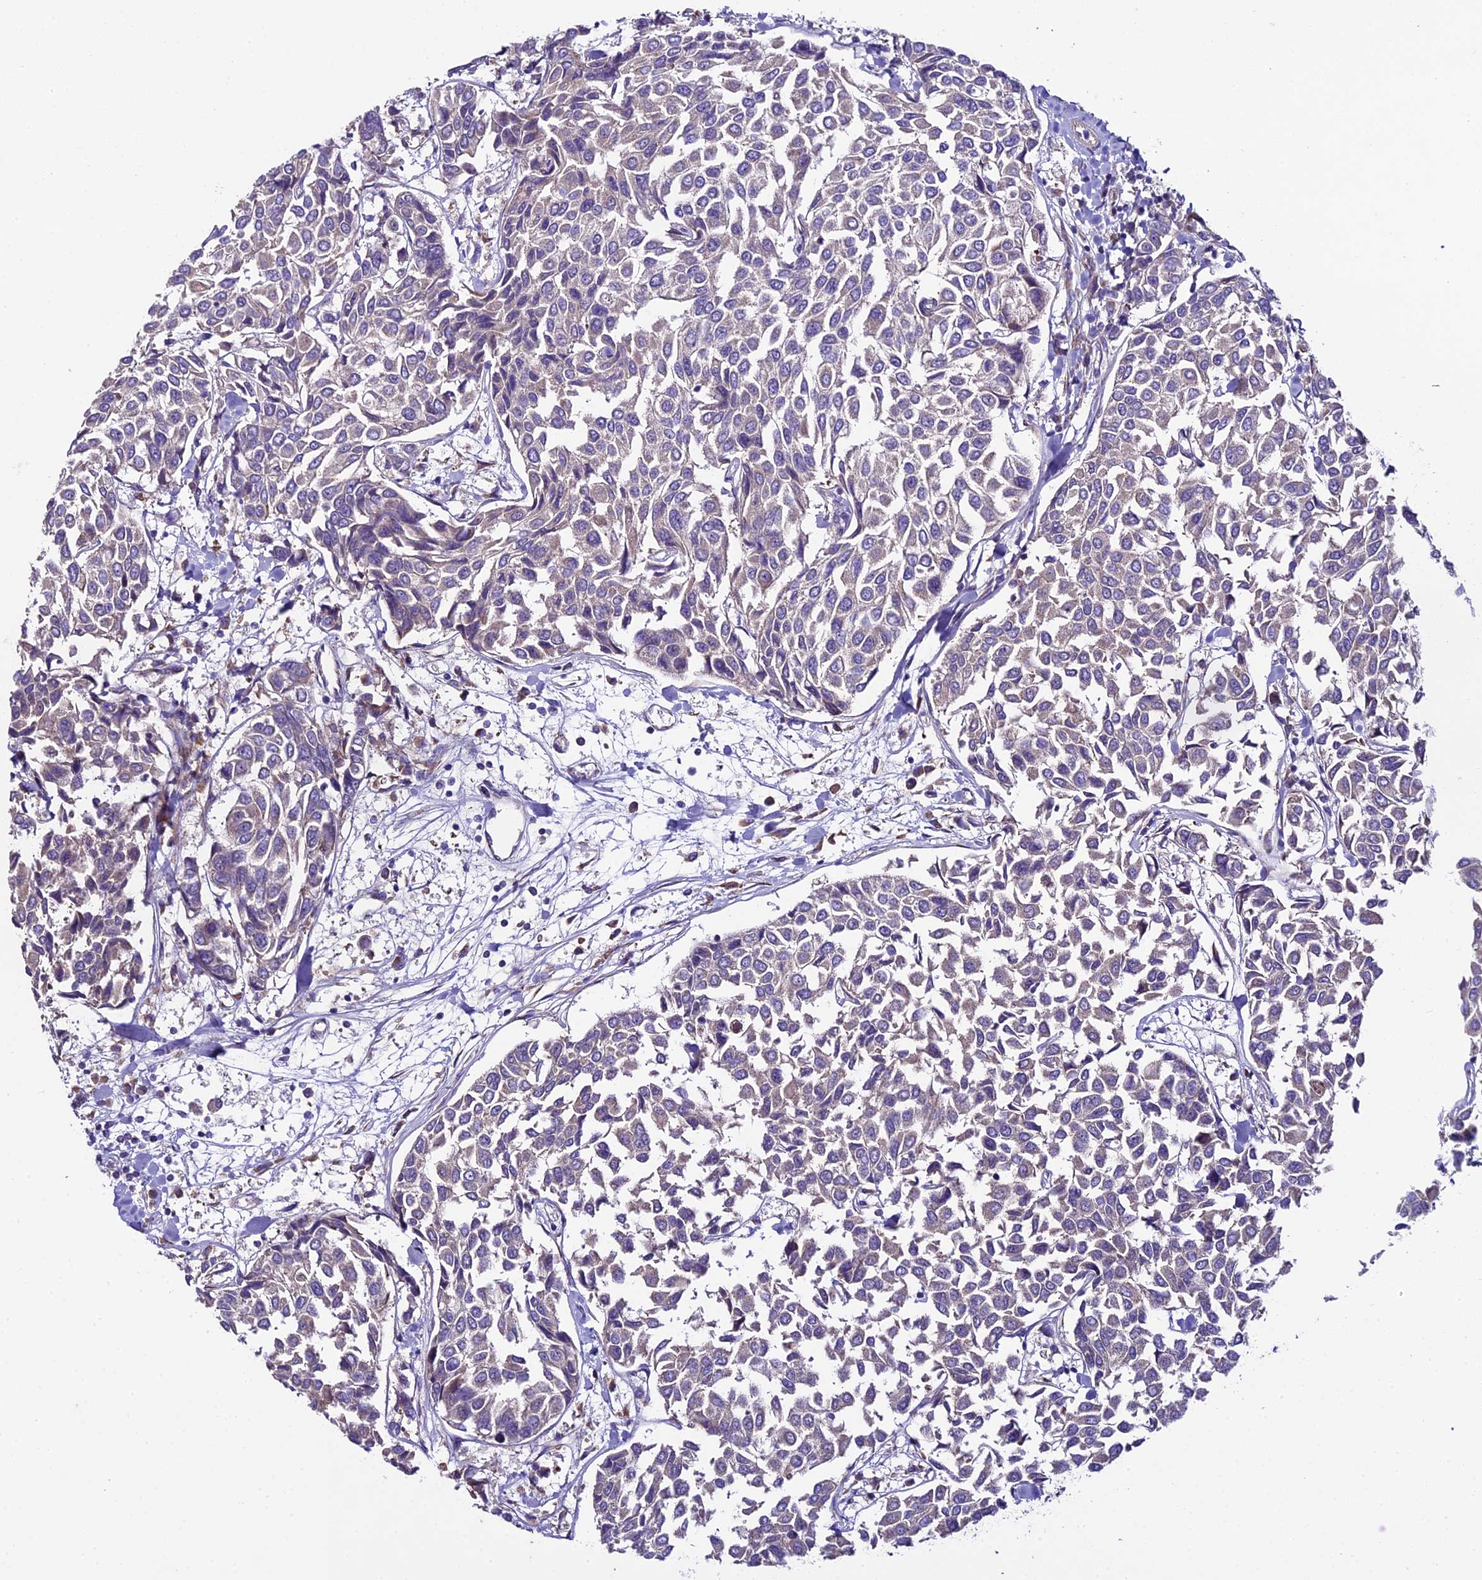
{"staining": {"intensity": "weak", "quantity": "<25%", "location": "cytoplasmic/membranous"}, "tissue": "breast cancer", "cell_type": "Tumor cells", "image_type": "cancer", "snomed": [{"axis": "morphology", "description": "Duct carcinoma"}, {"axis": "topography", "description": "Breast"}], "caption": "There is no significant expression in tumor cells of intraductal carcinoma (breast).", "gene": "SPIRE1", "patient": {"sex": "female", "age": 55}}